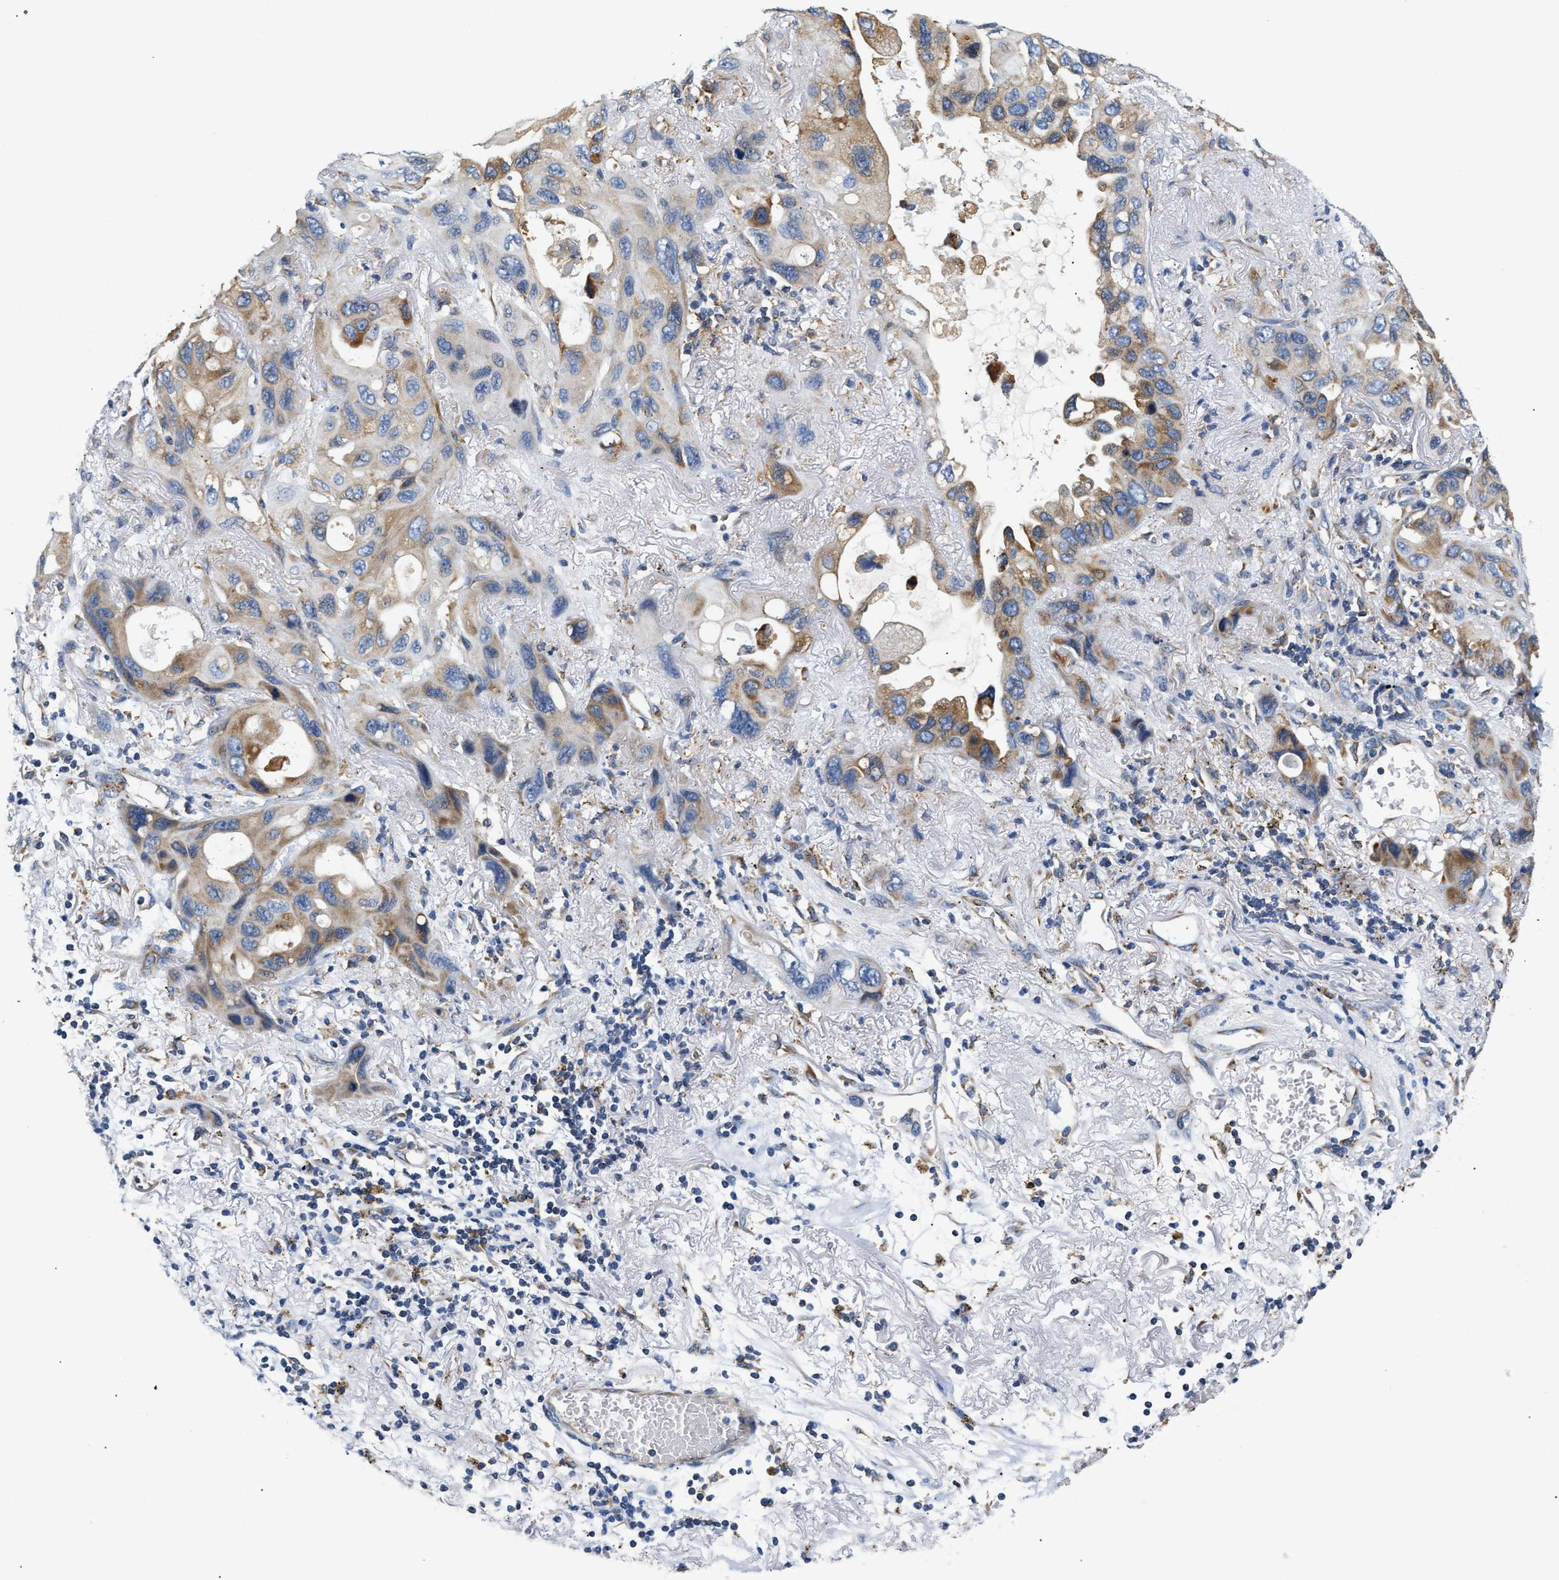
{"staining": {"intensity": "moderate", "quantity": "25%-75%", "location": "cytoplasmic/membranous"}, "tissue": "lung cancer", "cell_type": "Tumor cells", "image_type": "cancer", "snomed": [{"axis": "morphology", "description": "Squamous cell carcinoma, NOS"}, {"axis": "topography", "description": "Lung"}], "caption": "Squamous cell carcinoma (lung) stained with a protein marker shows moderate staining in tumor cells.", "gene": "HDHD3", "patient": {"sex": "female", "age": 73}}